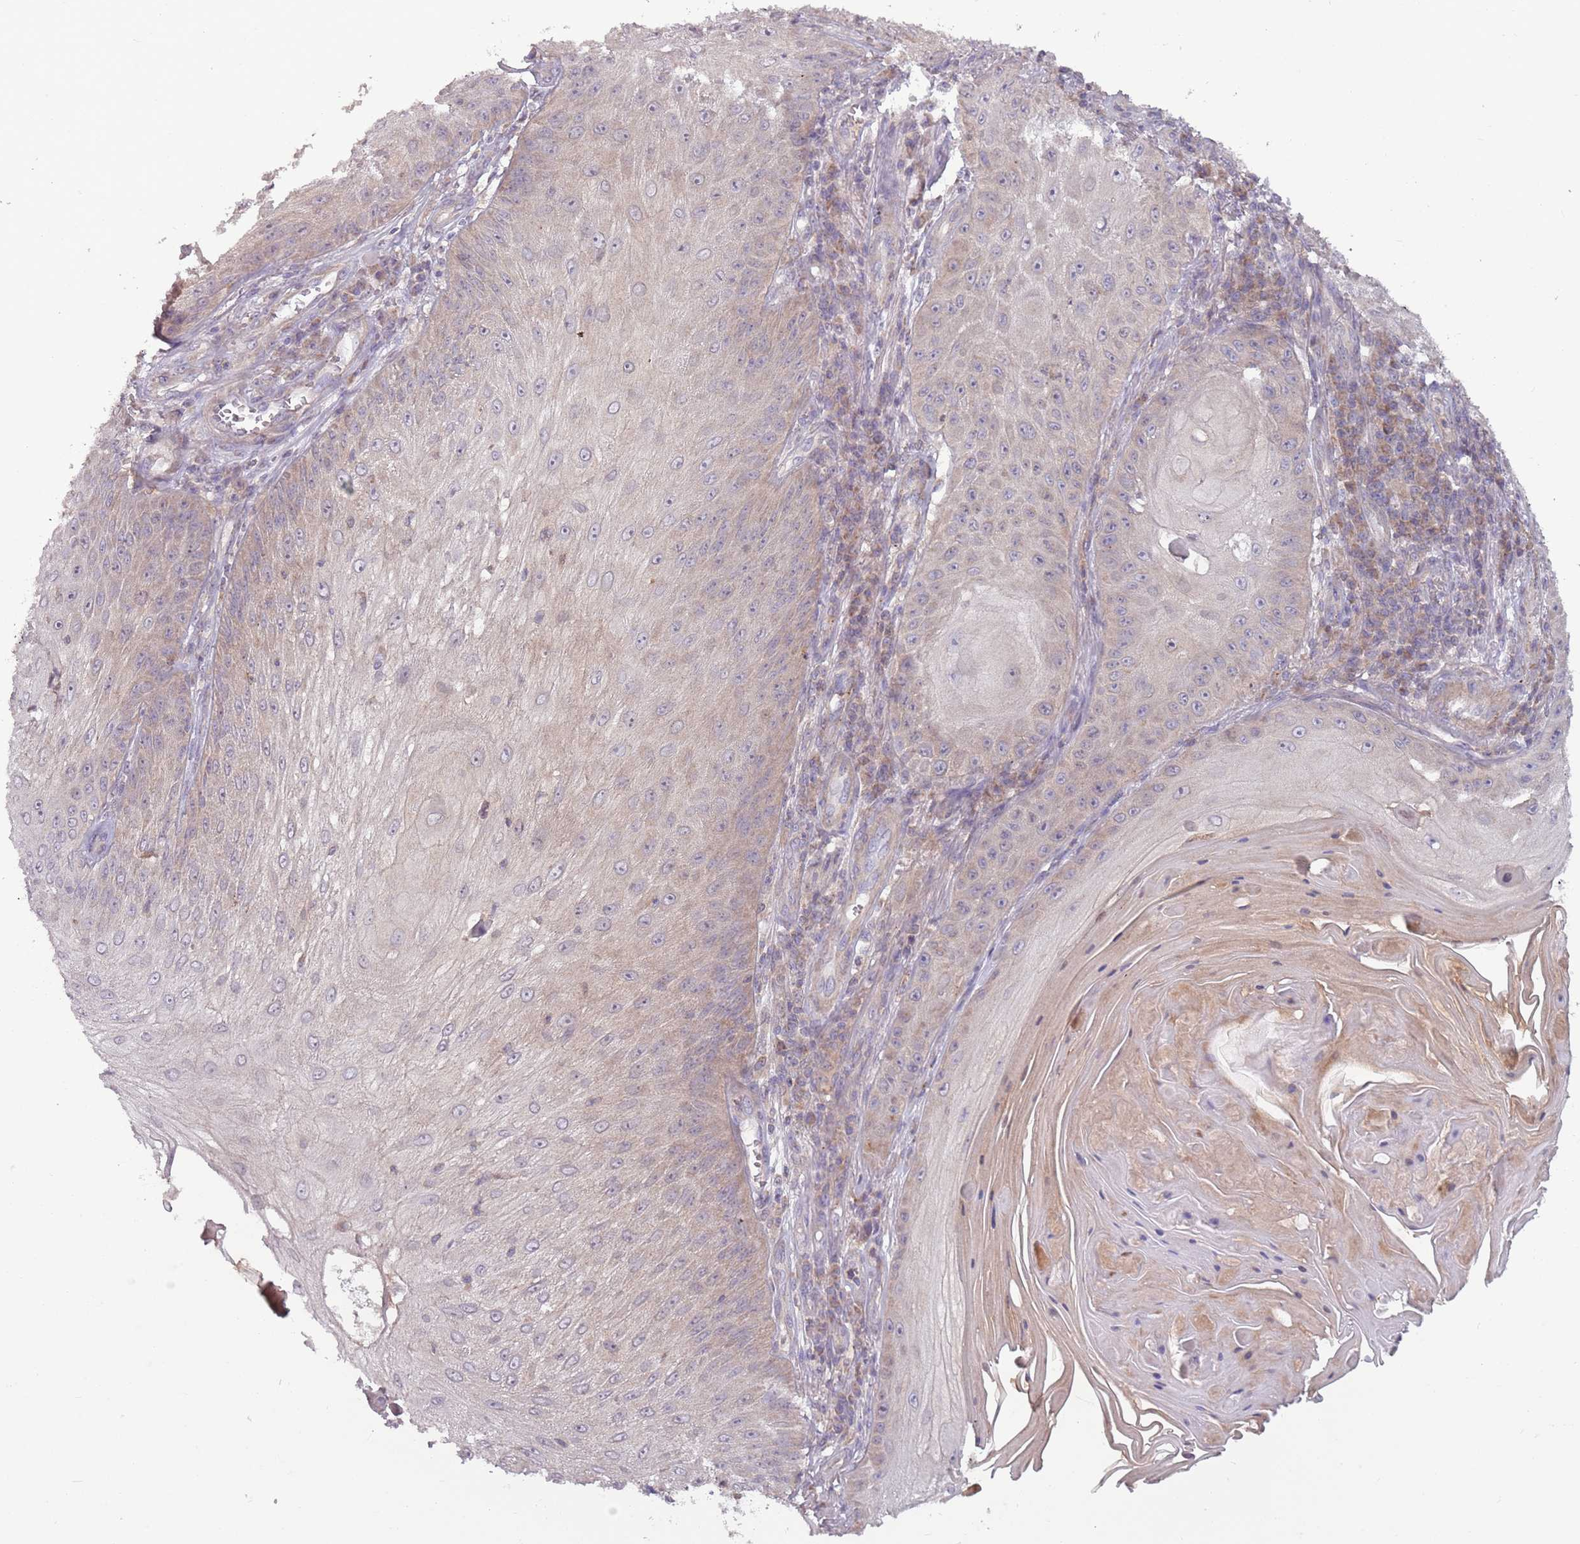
{"staining": {"intensity": "weak", "quantity": "25%-75%", "location": "cytoplasmic/membranous"}, "tissue": "skin cancer", "cell_type": "Tumor cells", "image_type": "cancer", "snomed": [{"axis": "morphology", "description": "Squamous cell carcinoma, NOS"}, {"axis": "topography", "description": "Skin"}], "caption": "Squamous cell carcinoma (skin) was stained to show a protein in brown. There is low levels of weak cytoplasmic/membranous staining in approximately 25%-75% of tumor cells.", "gene": "DTD2", "patient": {"sex": "male", "age": 70}}